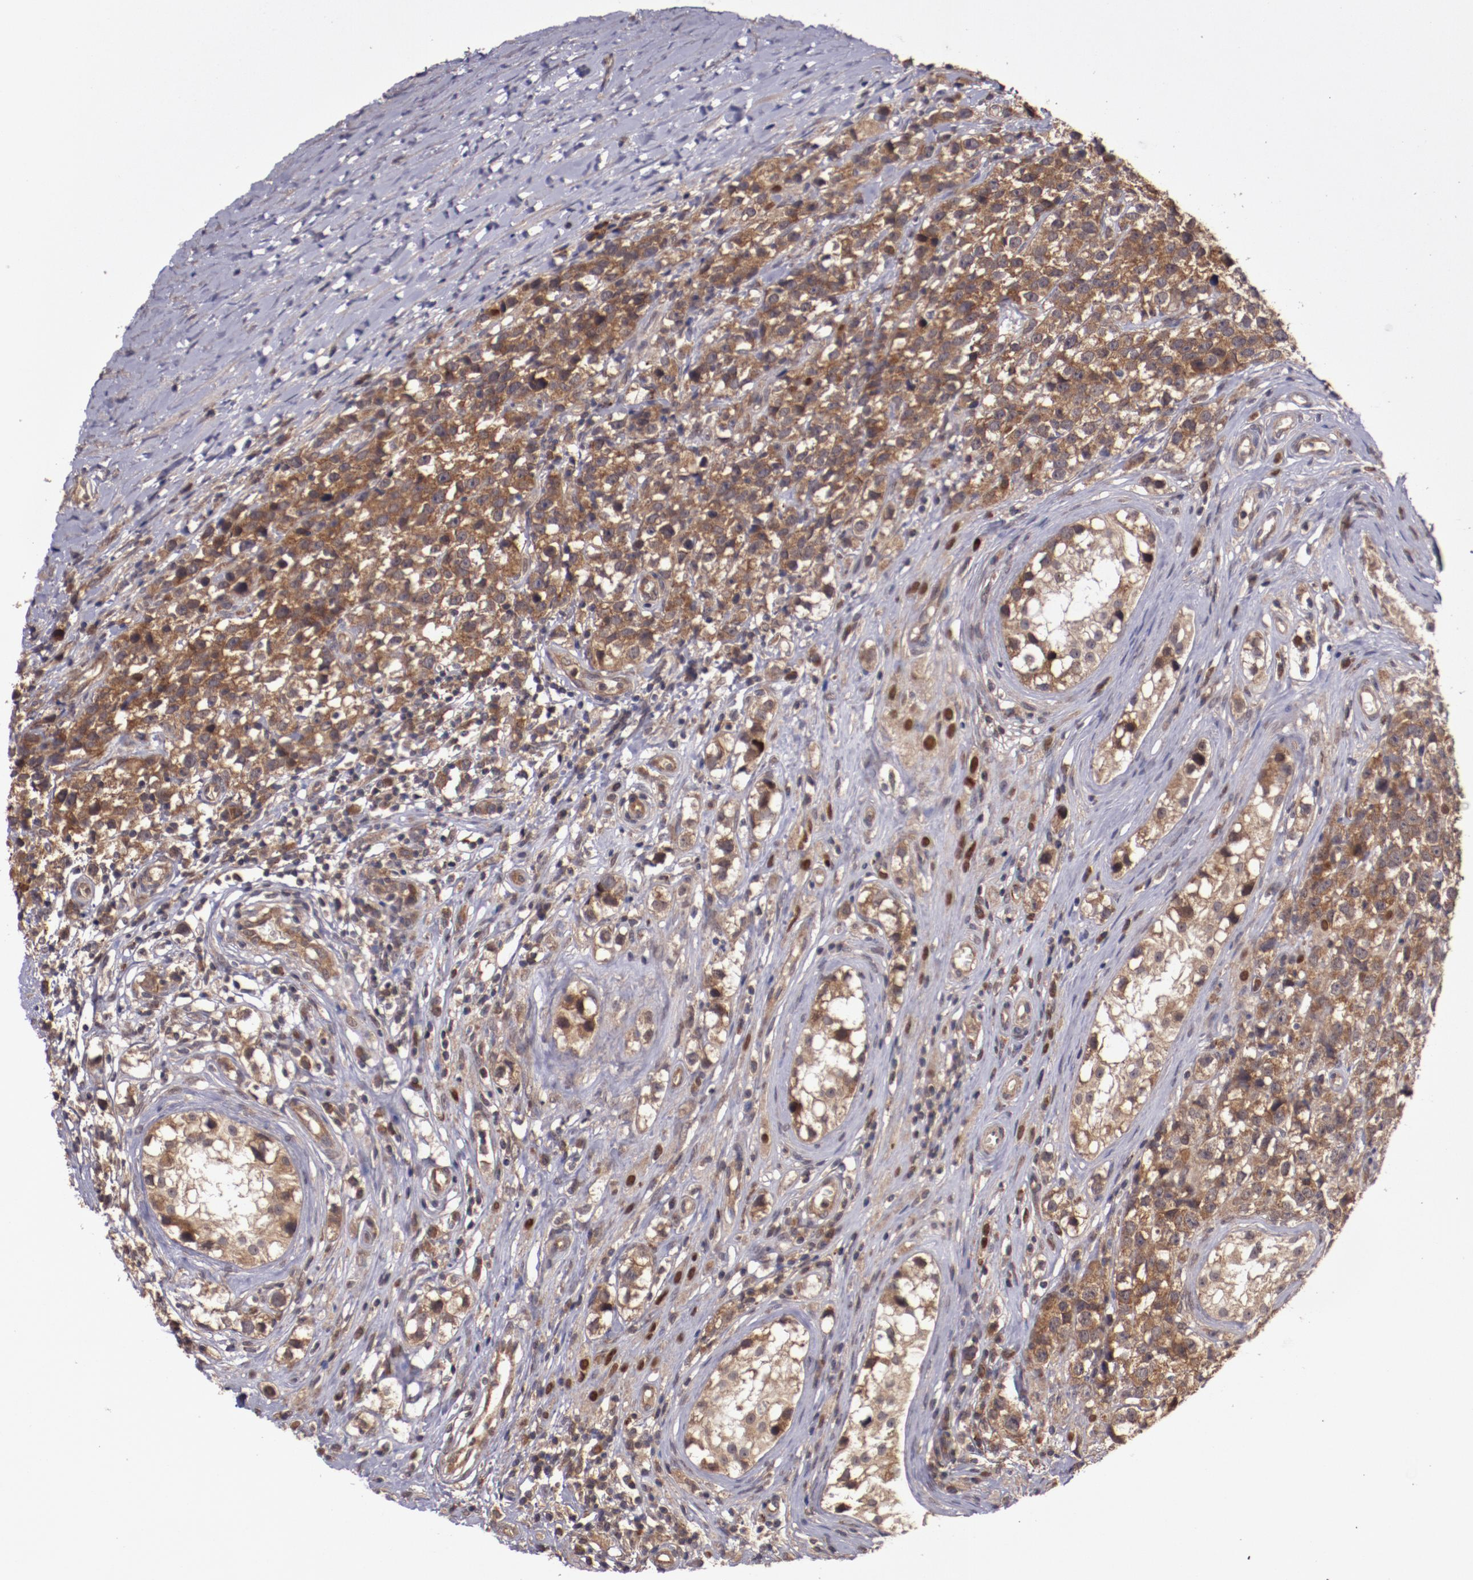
{"staining": {"intensity": "moderate", "quantity": ">75%", "location": "cytoplasmic/membranous"}, "tissue": "testis cancer", "cell_type": "Tumor cells", "image_type": "cancer", "snomed": [{"axis": "morphology", "description": "Seminoma, NOS"}, {"axis": "topography", "description": "Testis"}], "caption": "This histopathology image reveals immunohistochemistry (IHC) staining of testis seminoma, with medium moderate cytoplasmic/membranous staining in about >75% of tumor cells.", "gene": "FTSJ1", "patient": {"sex": "male", "age": 25}}